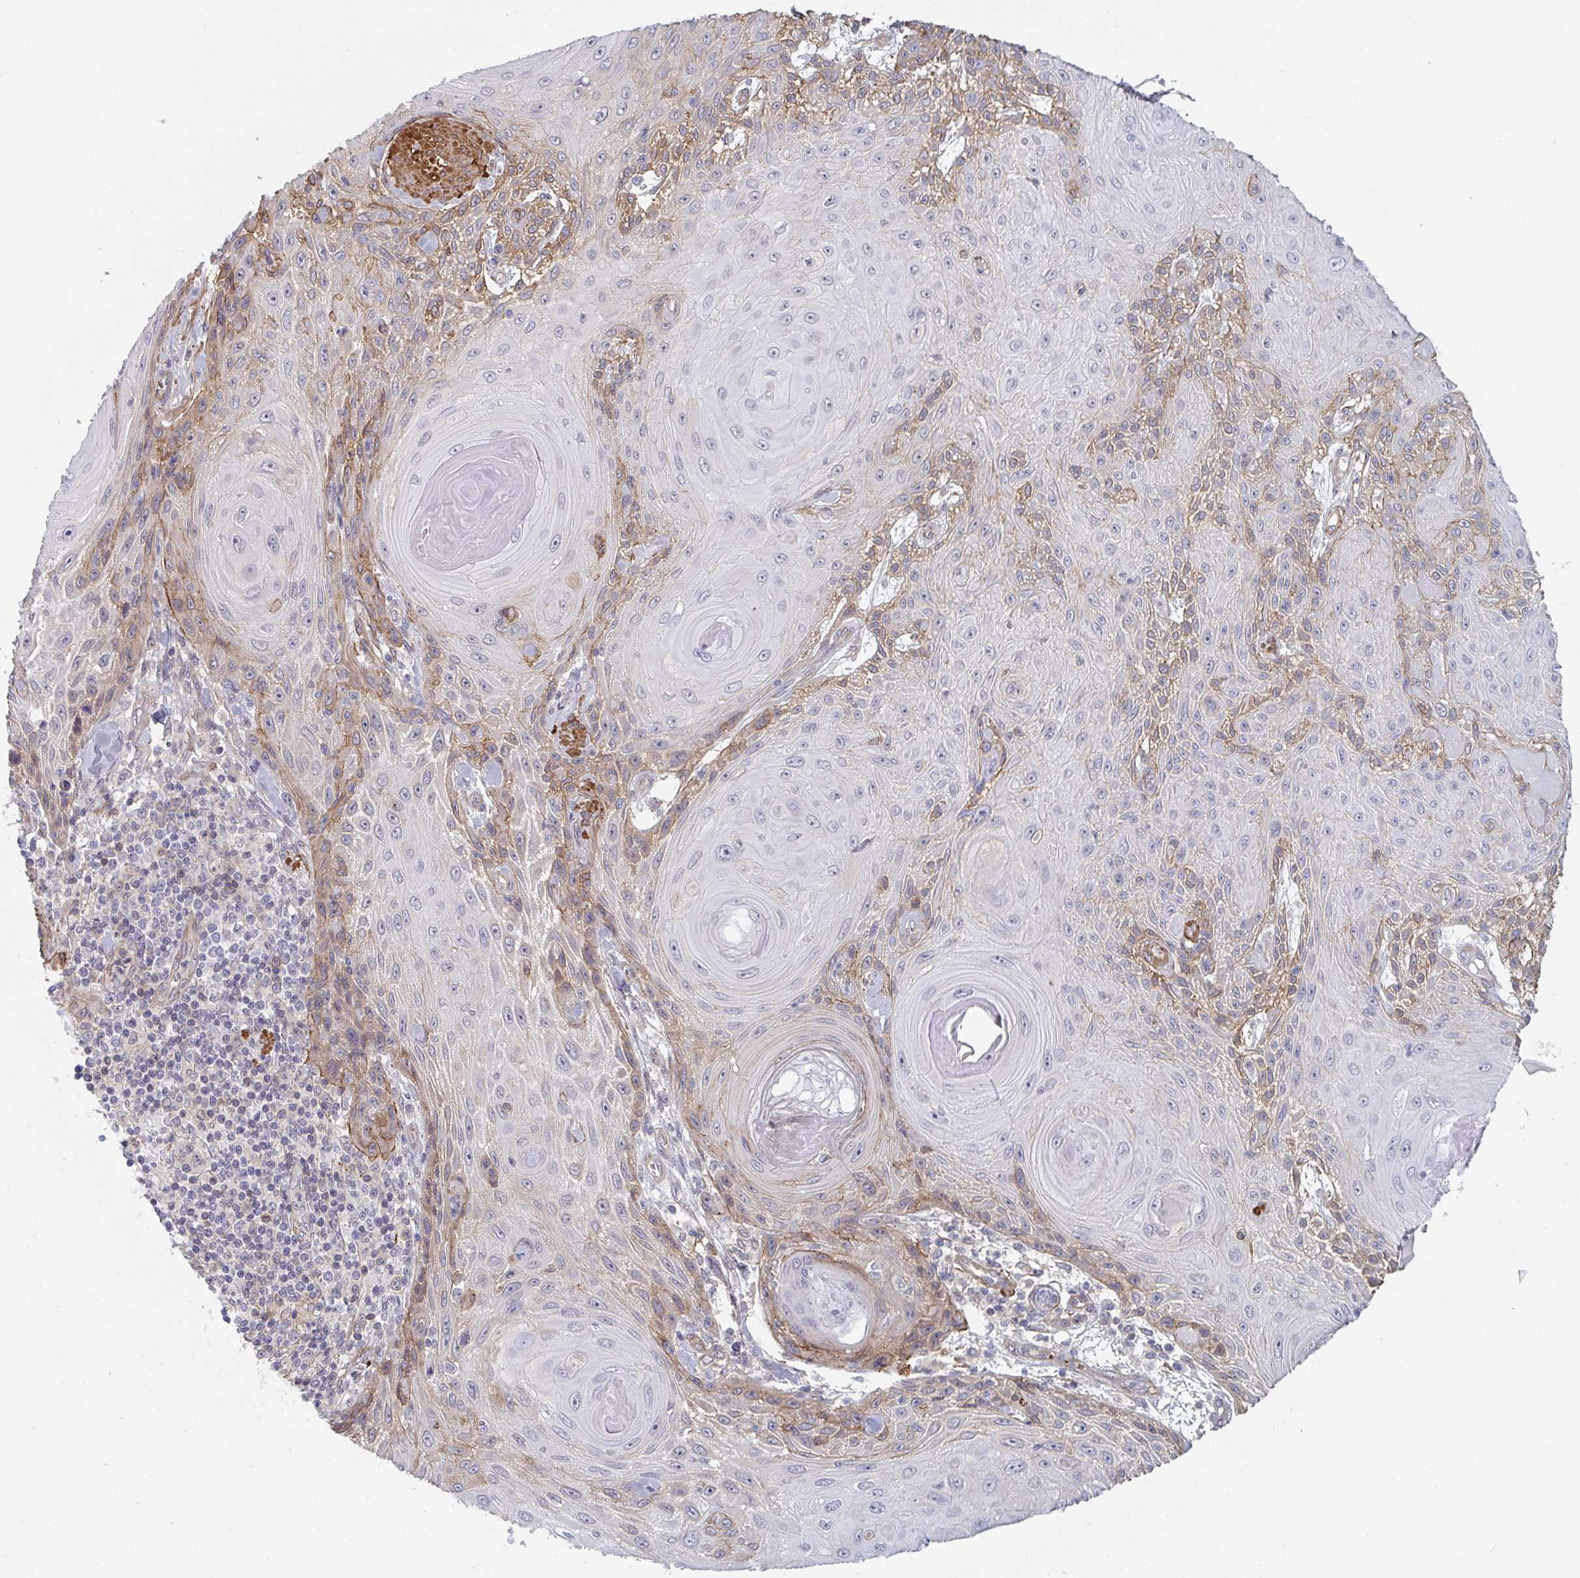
{"staining": {"intensity": "moderate", "quantity": "25%-75%", "location": "cytoplasmic/membranous"}, "tissue": "skin cancer", "cell_type": "Tumor cells", "image_type": "cancer", "snomed": [{"axis": "morphology", "description": "Squamous cell carcinoma, NOS"}, {"axis": "topography", "description": "Skin"}], "caption": "Protein staining of skin cancer tissue reveals moderate cytoplasmic/membranous expression in approximately 25%-75% of tumor cells.", "gene": "NEURL4", "patient": {"sex": "male", "age": 88}}